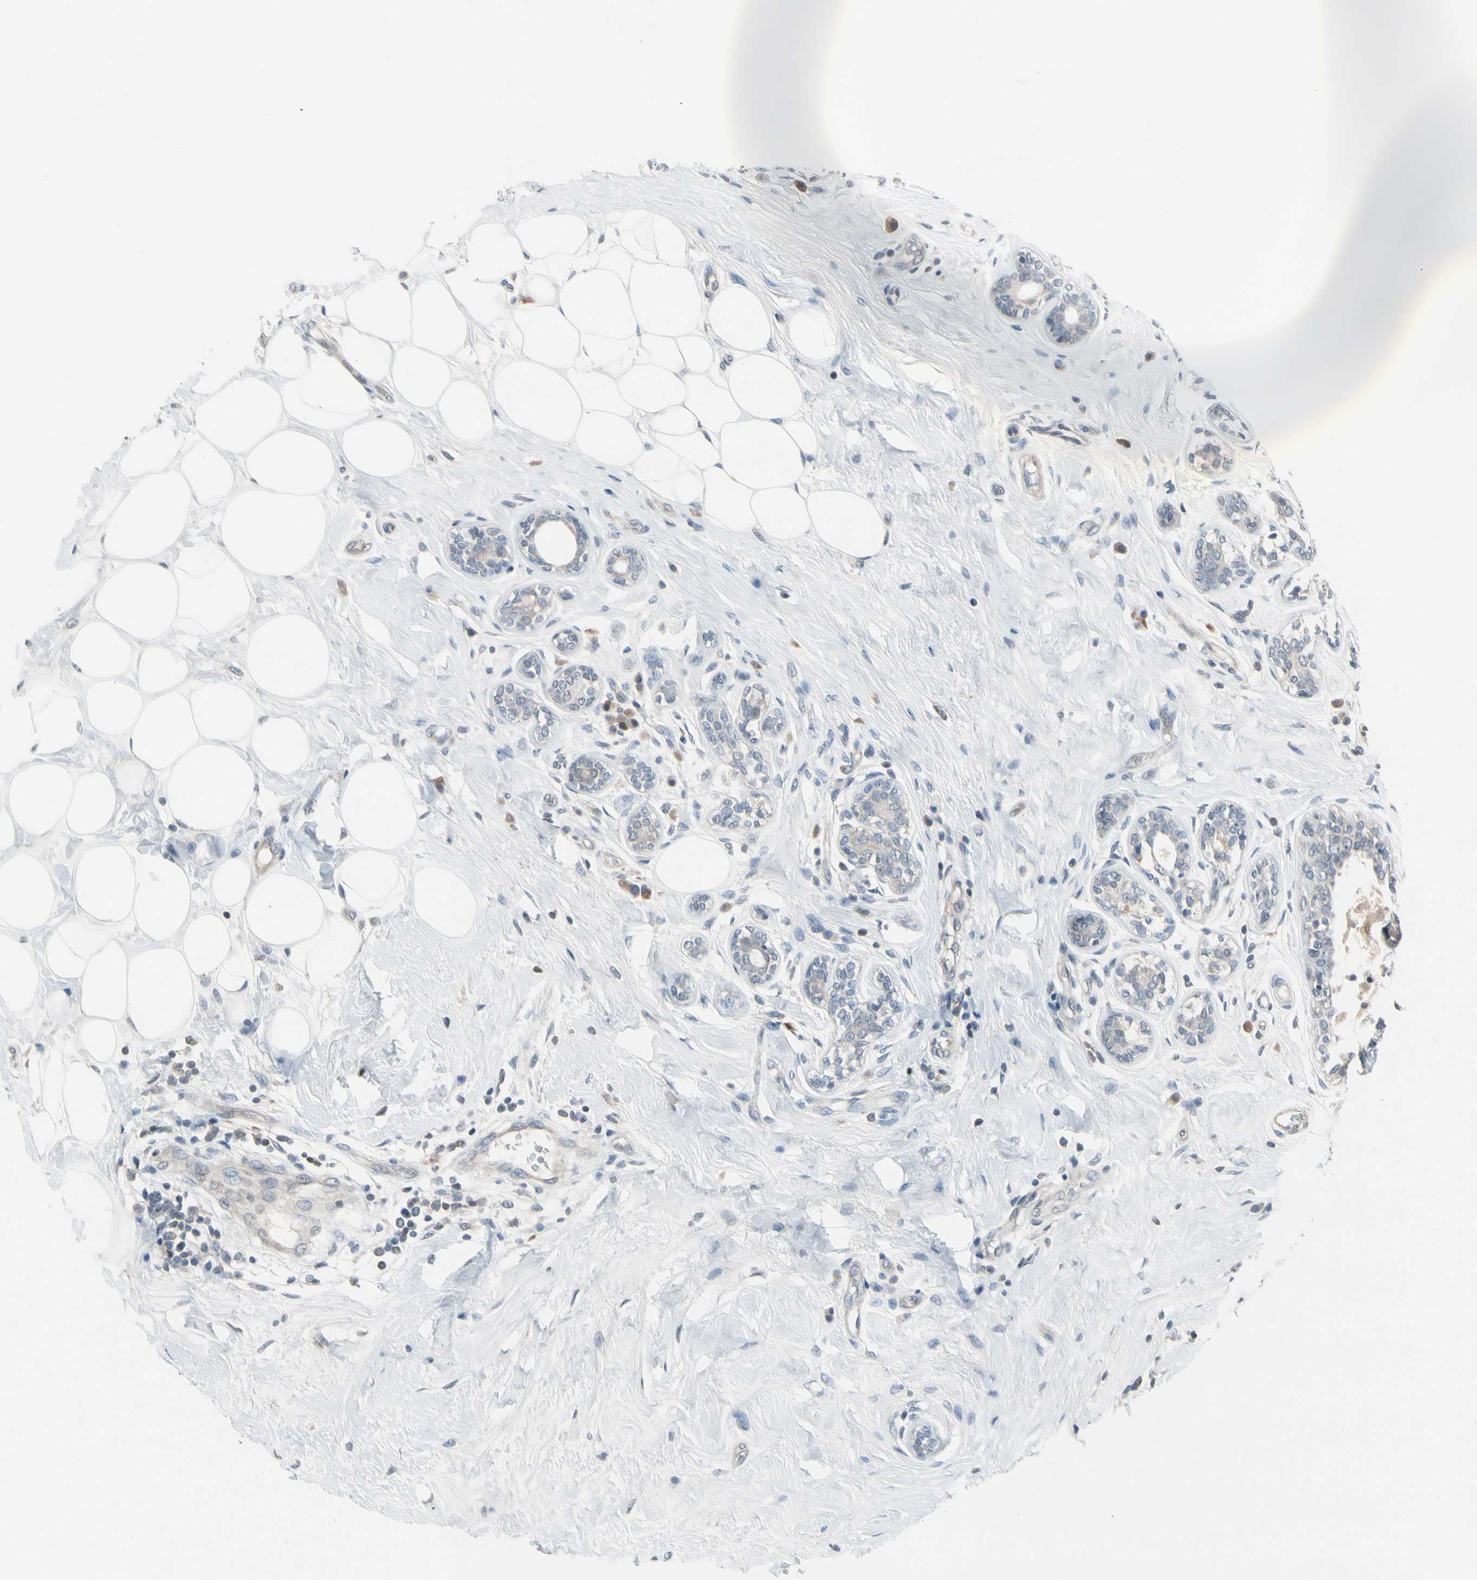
{"staining": {"intensity": "weak", "quantity": "25%-75%", "location": "cytoplasmic/membranous"}, "tissue": "breast cancer", "cell_type": "Tumor cells", "image_type": "cancer", "snomed": [{"axis": "morphology", "description": "Normal tissue, NOS"}, {"axis": "morphology", "description": "Duct carcinoma"}, {"axis": "topography", "description": "Breast"}], "caption": "A high-resolution histopathology image shows immunohistochemistry staining of breast cancer (infiltrating ductal carcinoma), which shows weak cytoplasmic/membranous staining in about 25%-75% of tumor cells.", "gene": "SV2A", "patient": {"sex": "female", "age": 39}}